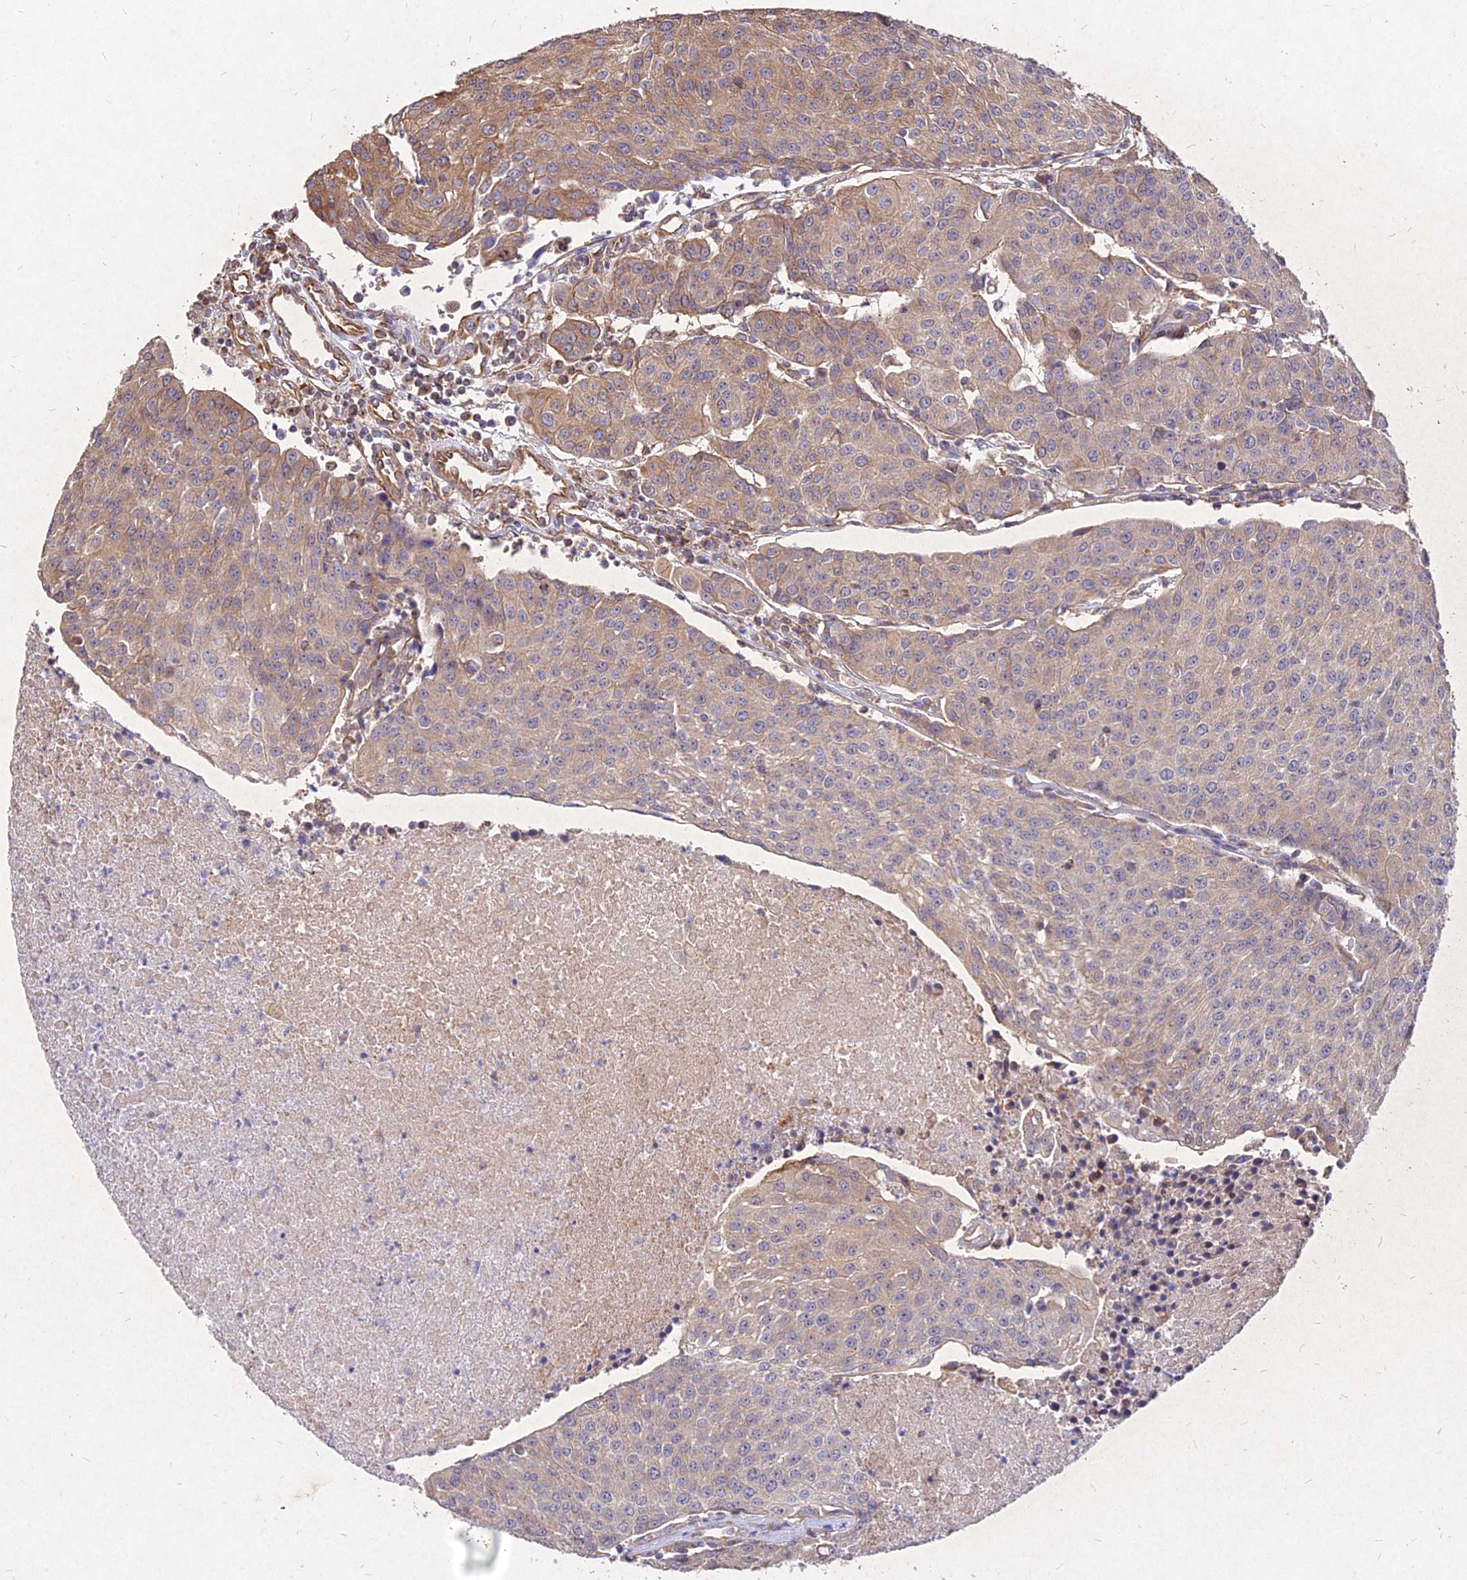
{"staining": {"intensity": "moderate", "quantity": "25%-75%", "location": "cytoplasmic/membranous"}, "tissue": "urothelial cancer", "cell_type": "Tumor cells", "image_type": "cancer", "snomed": [{"axis": "morphology", "description": "Urothelial carcinoma, High grade"}, {"axis": "topography", "description": "Urinary bladder"}], "caption": "Protein expression analysis of urothelial cancer shows moderate cytoplasmic/membranous expression in about 25%-75% of tumor cells.", "gene": "SKA1", "patient": {"sex": "female", "age": 85}}